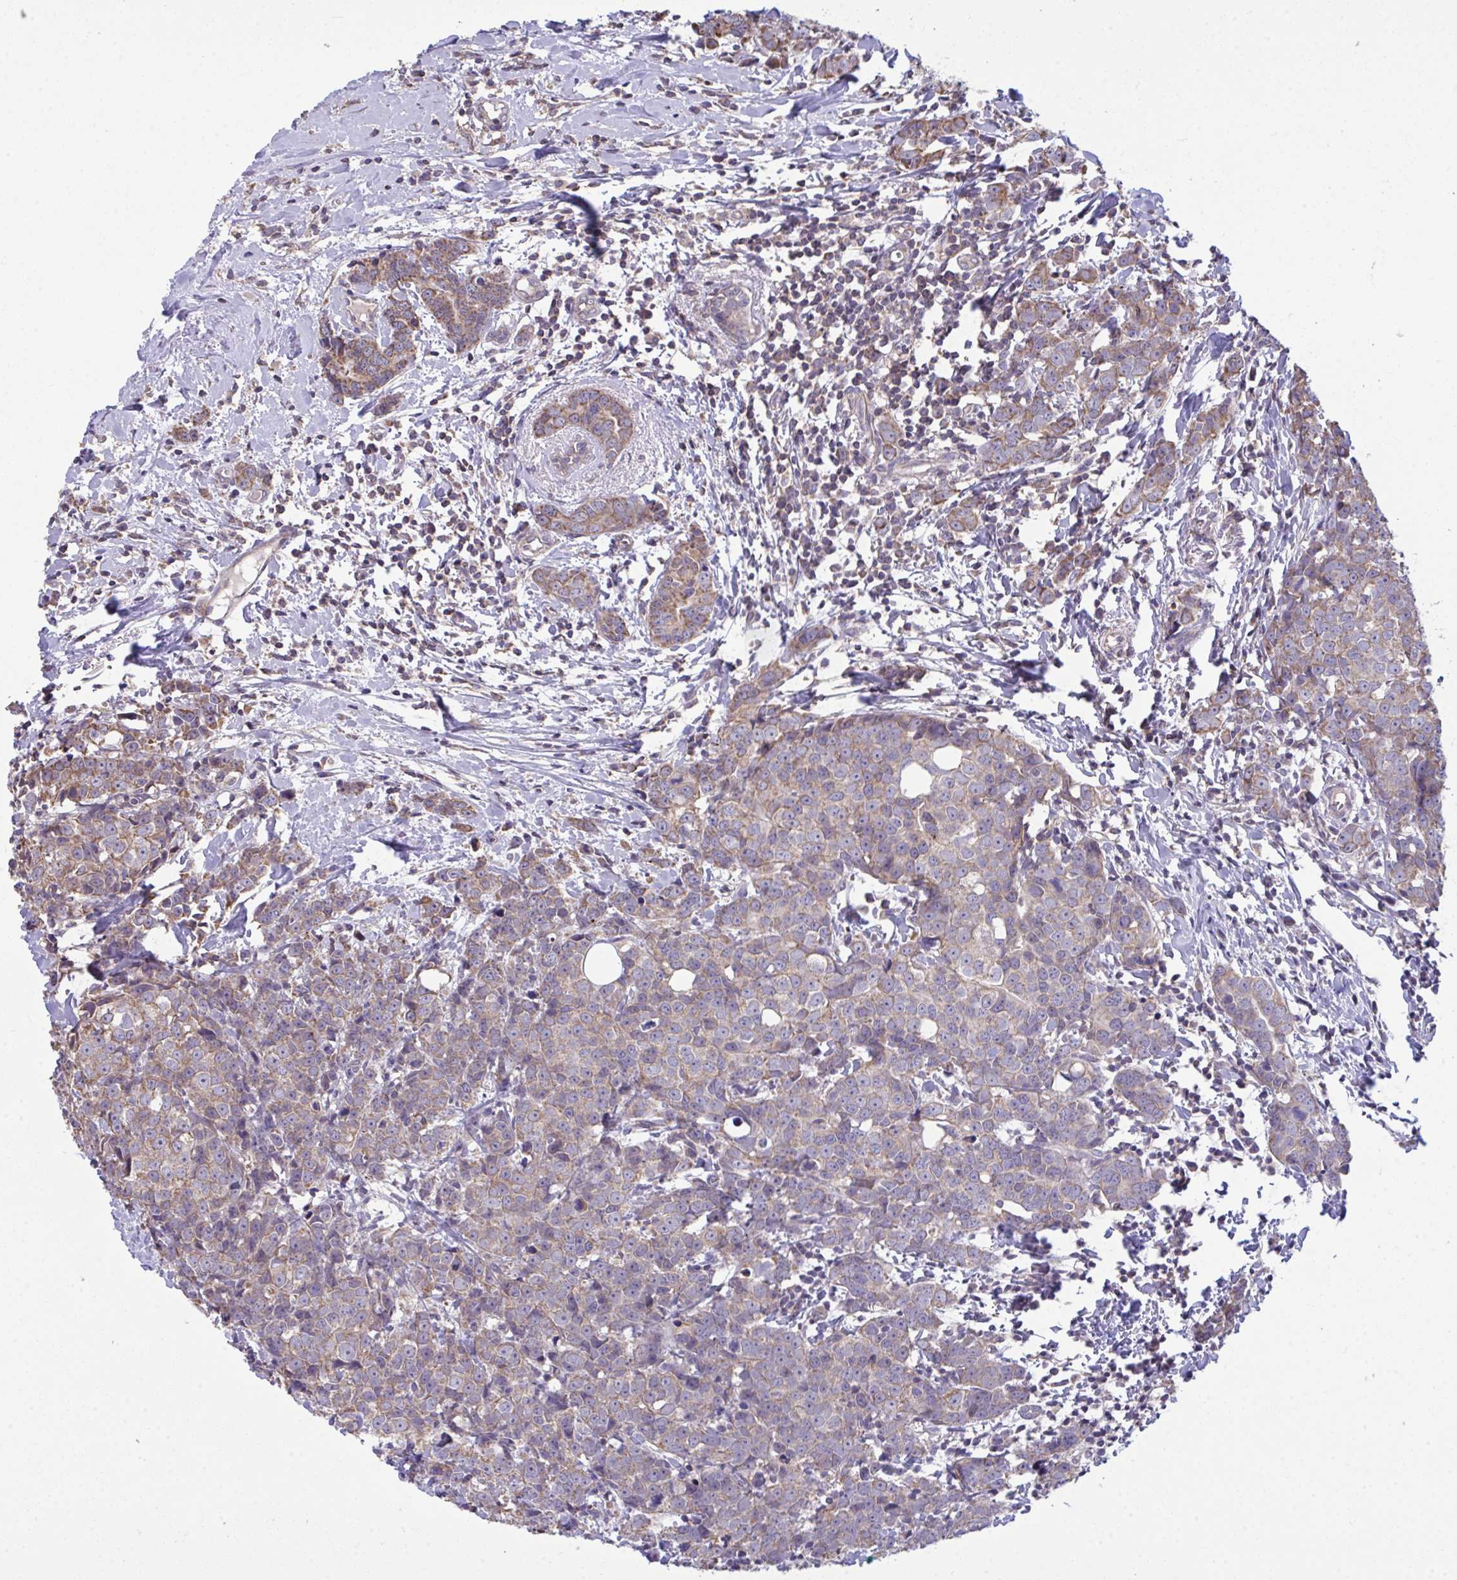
{"staining": {"intensity": "weak", "quantity": "25%-75%", "location": "cytoplasmic/membranous"}, "tissue": "breast cancer", "cell_type": "Tumor cells", "image_type": "cancer", "snomed": [{"axis": "morphology", "description": "Duct carcinoma"}, {"axis": "topography", "description": "Breast"}], "caption": "Immunohistochemical staining of human breast cancer (infiltrating ductal carcinoma) demonstrates low levels of weak cytoplasmic/membranous expression in approximately 25%-75% of tumor cells.", "gene": "PPM1H", "patient": {"sex": "female", "age": 80}}